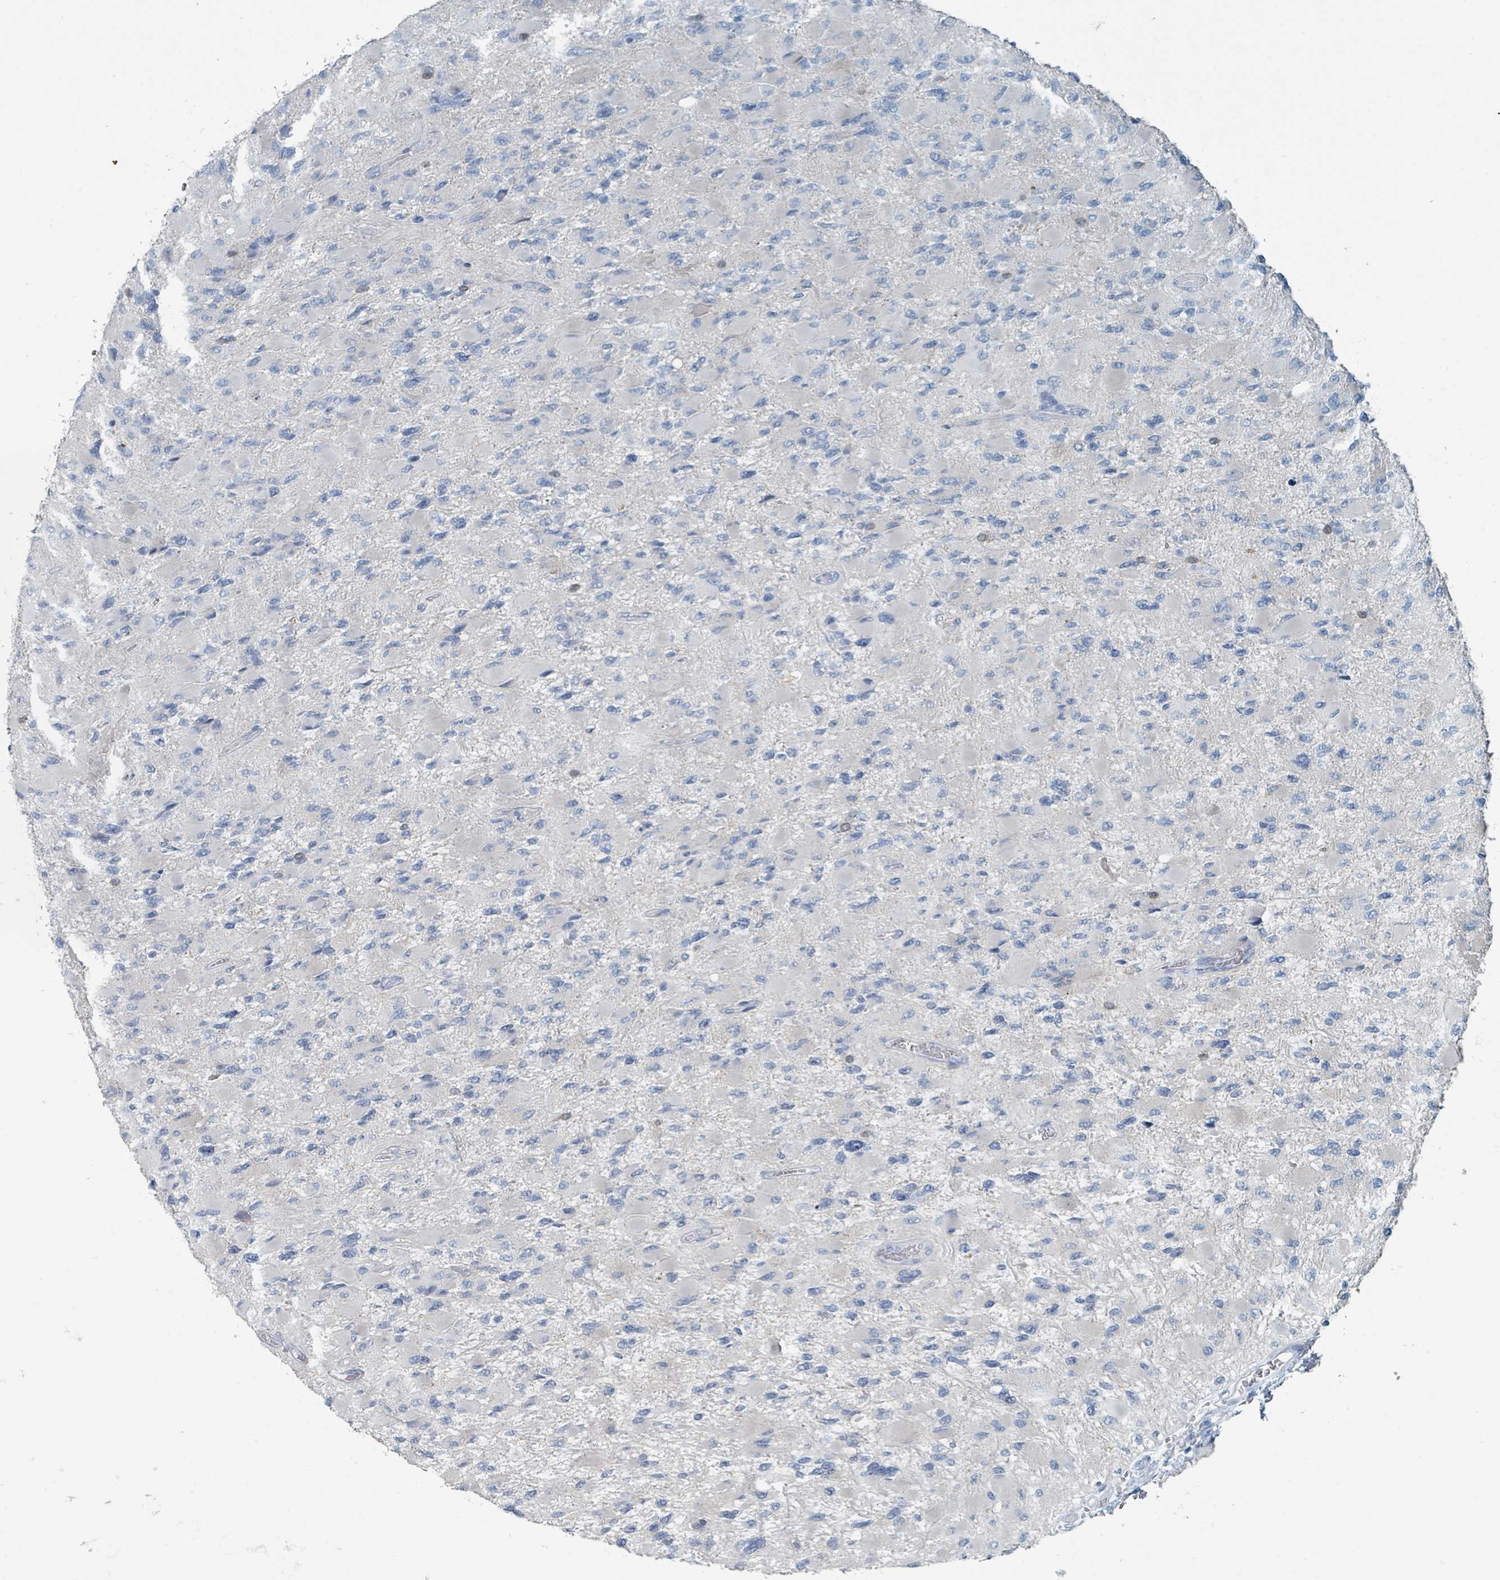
{"staining": {"intensity": "negative", "quantity": "none", "location": "none"}, "tissue": "glioma", "cell_type": "Tumor cells", "image_type": "cancer", "snomed": [{"axis": "morphology", "description": "Glioma, malignant, High grade"}, {"axis": "topography", "description": "Cerebral cortex"}], "caption": "Protein analysis of malignant high-grade glioma reveals no significant positivity in tumor cells.", "gene": "GAMT", "patient": {"sex": "female", "age": 36}}